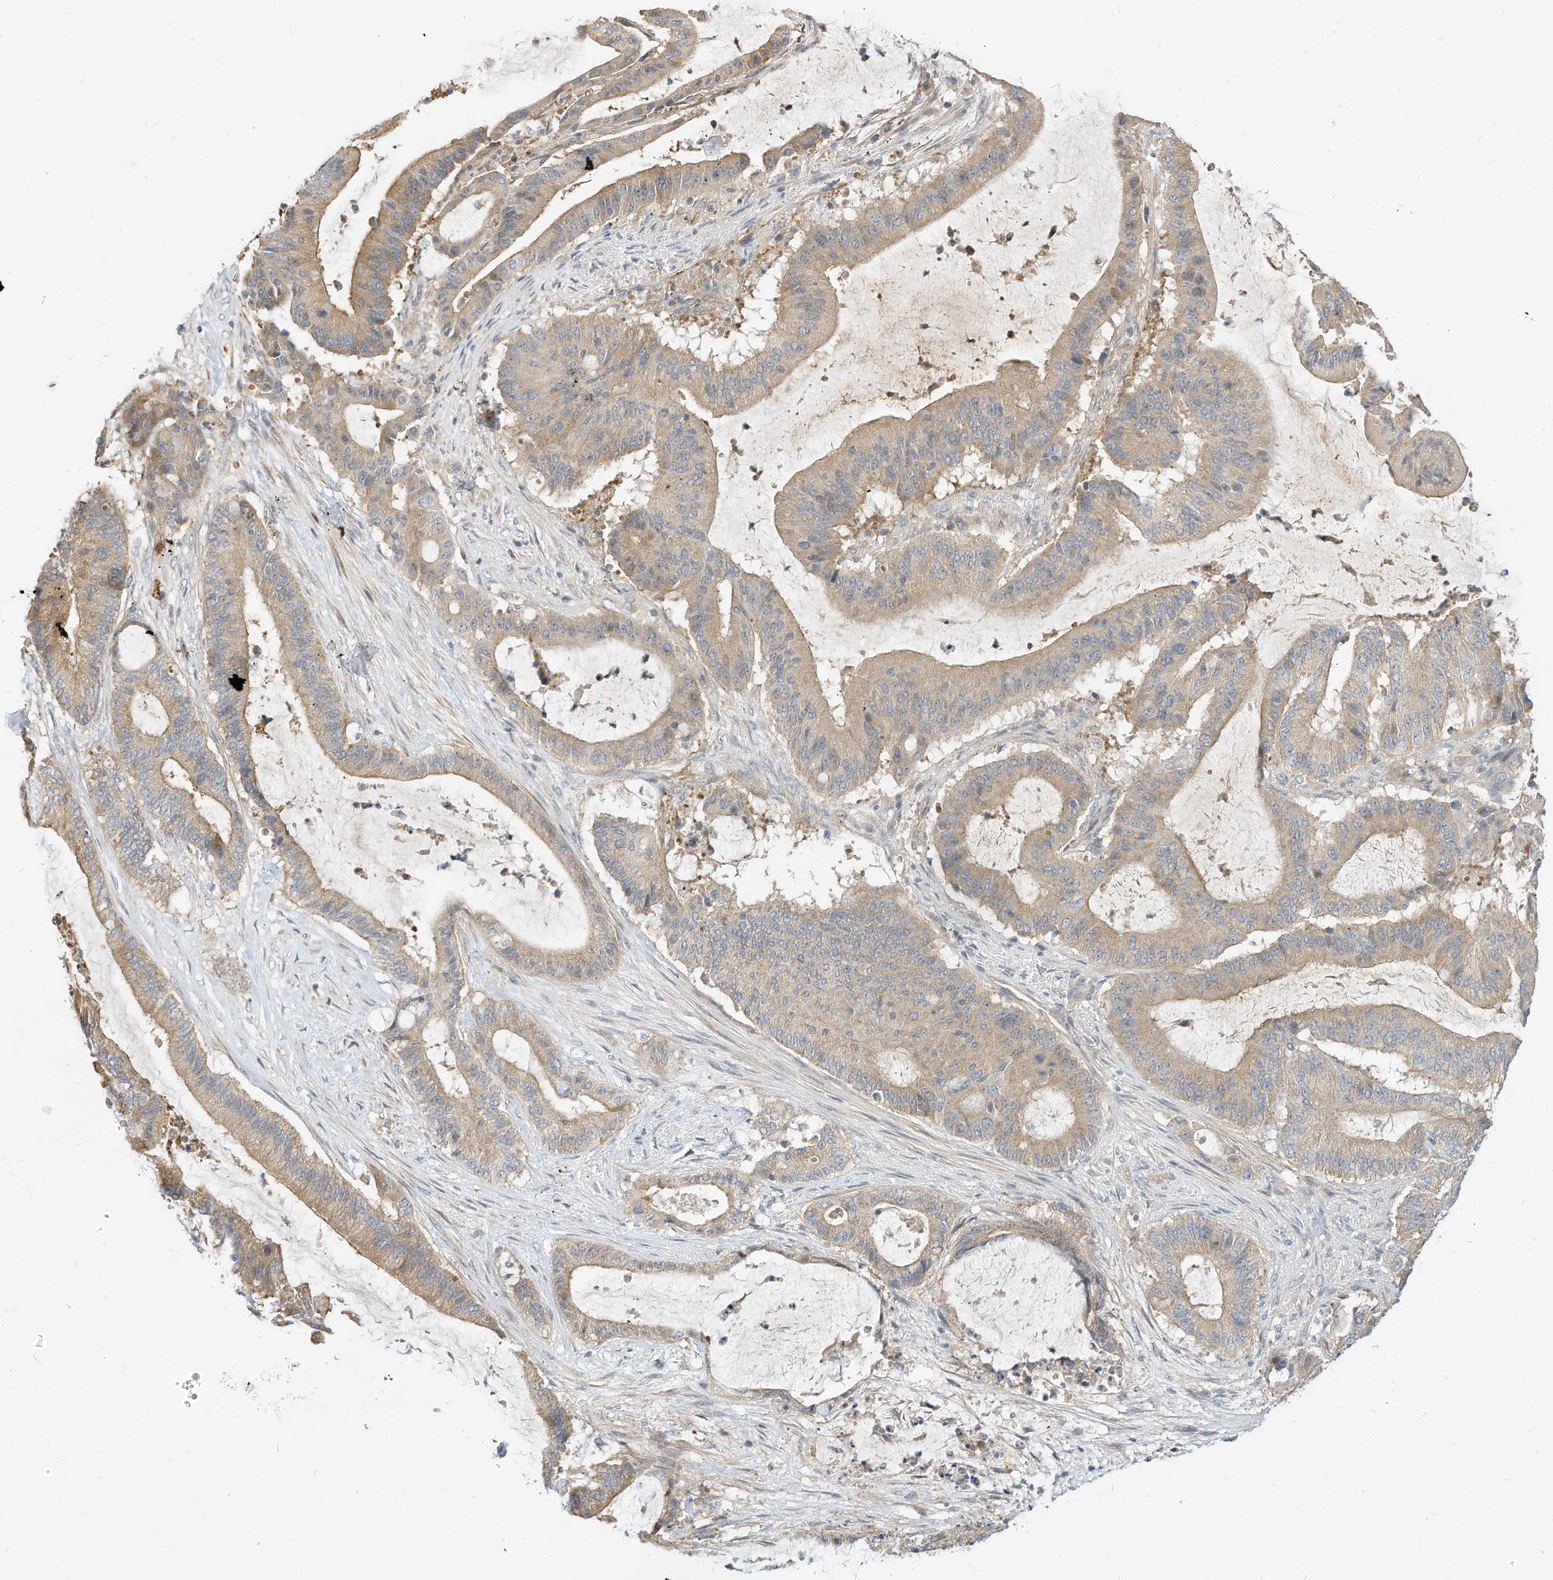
{"staining": {"intensity": "weak", "quantity": ">75%", "location": "cytoplasmic/membranous"}, "tissue": "liver cancer", "cell_type": "Tumor cells", "image_type": "cancer", "snomed": [{"axis": "morphology", "description": "Normal tissue, NOS"}, {"axis": "morphology", "description": "Cholangiocarcinoma"}, {"axis": "topography", "description": "Liver"}, {"axis": "topography", "description": "Peripheral nerve tissue"}], "caption": "This photomicrograph demonstrates liver cancer stained with IHC to label a protein in brown. The cytoplasmic/membranous of tumor cells show weak positivity for the protein. Nuclei are counter-stained blue.", "gene": "OFD1", "patient": {"sex": "female", "age": 73}}